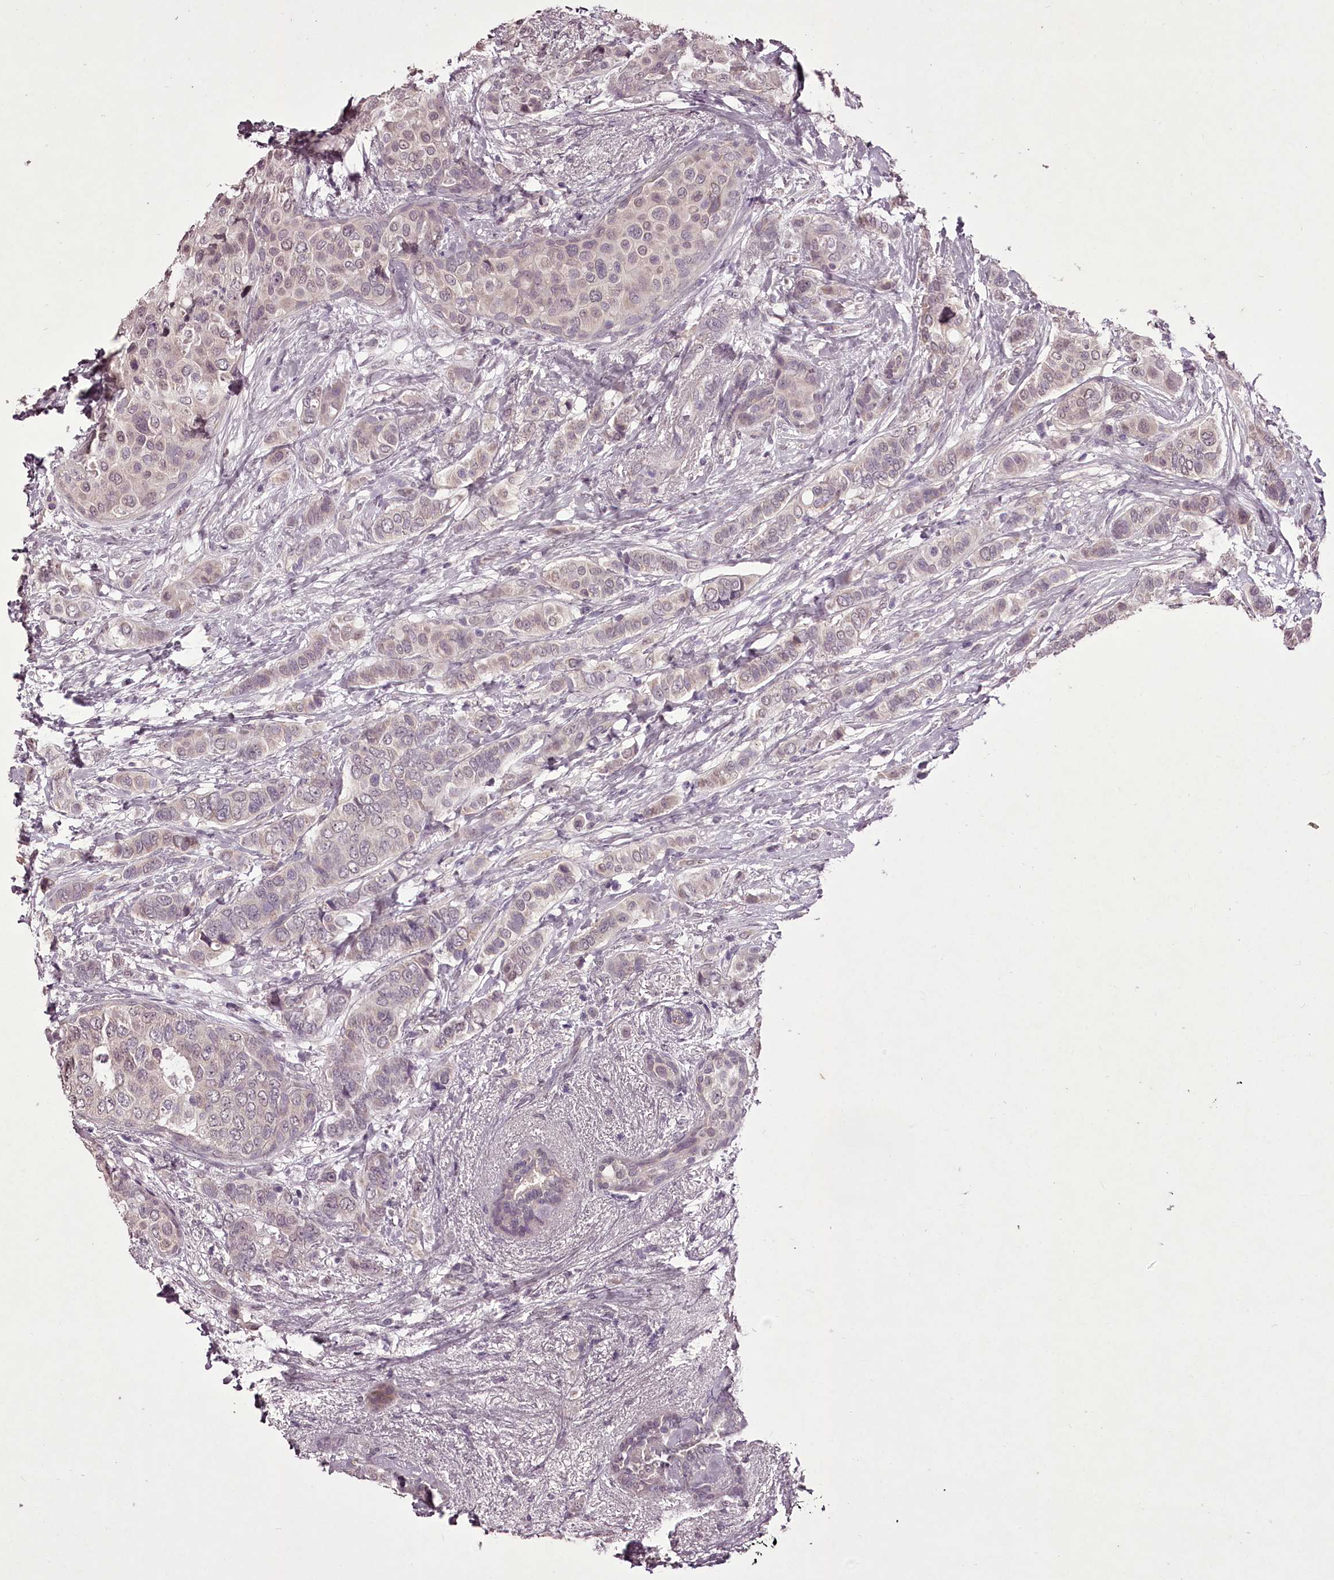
{"staining": {"intensity": "negative", "quantity": "none", "location": "none"}, "tissue": "breast cancer", "cell_type": "Tumor cells", "image_type": "cancer", "snomed": [{"axis": "morphology", "description": "Lobular carcinoma"}, {"axis": "topography", "description": "Breast"}], "caption": "The image reveals no staining of tumor cells in lobular carcinoma (breast).", "gene": "C1orf56", "patient": {"sex": "female", "age": 51}}